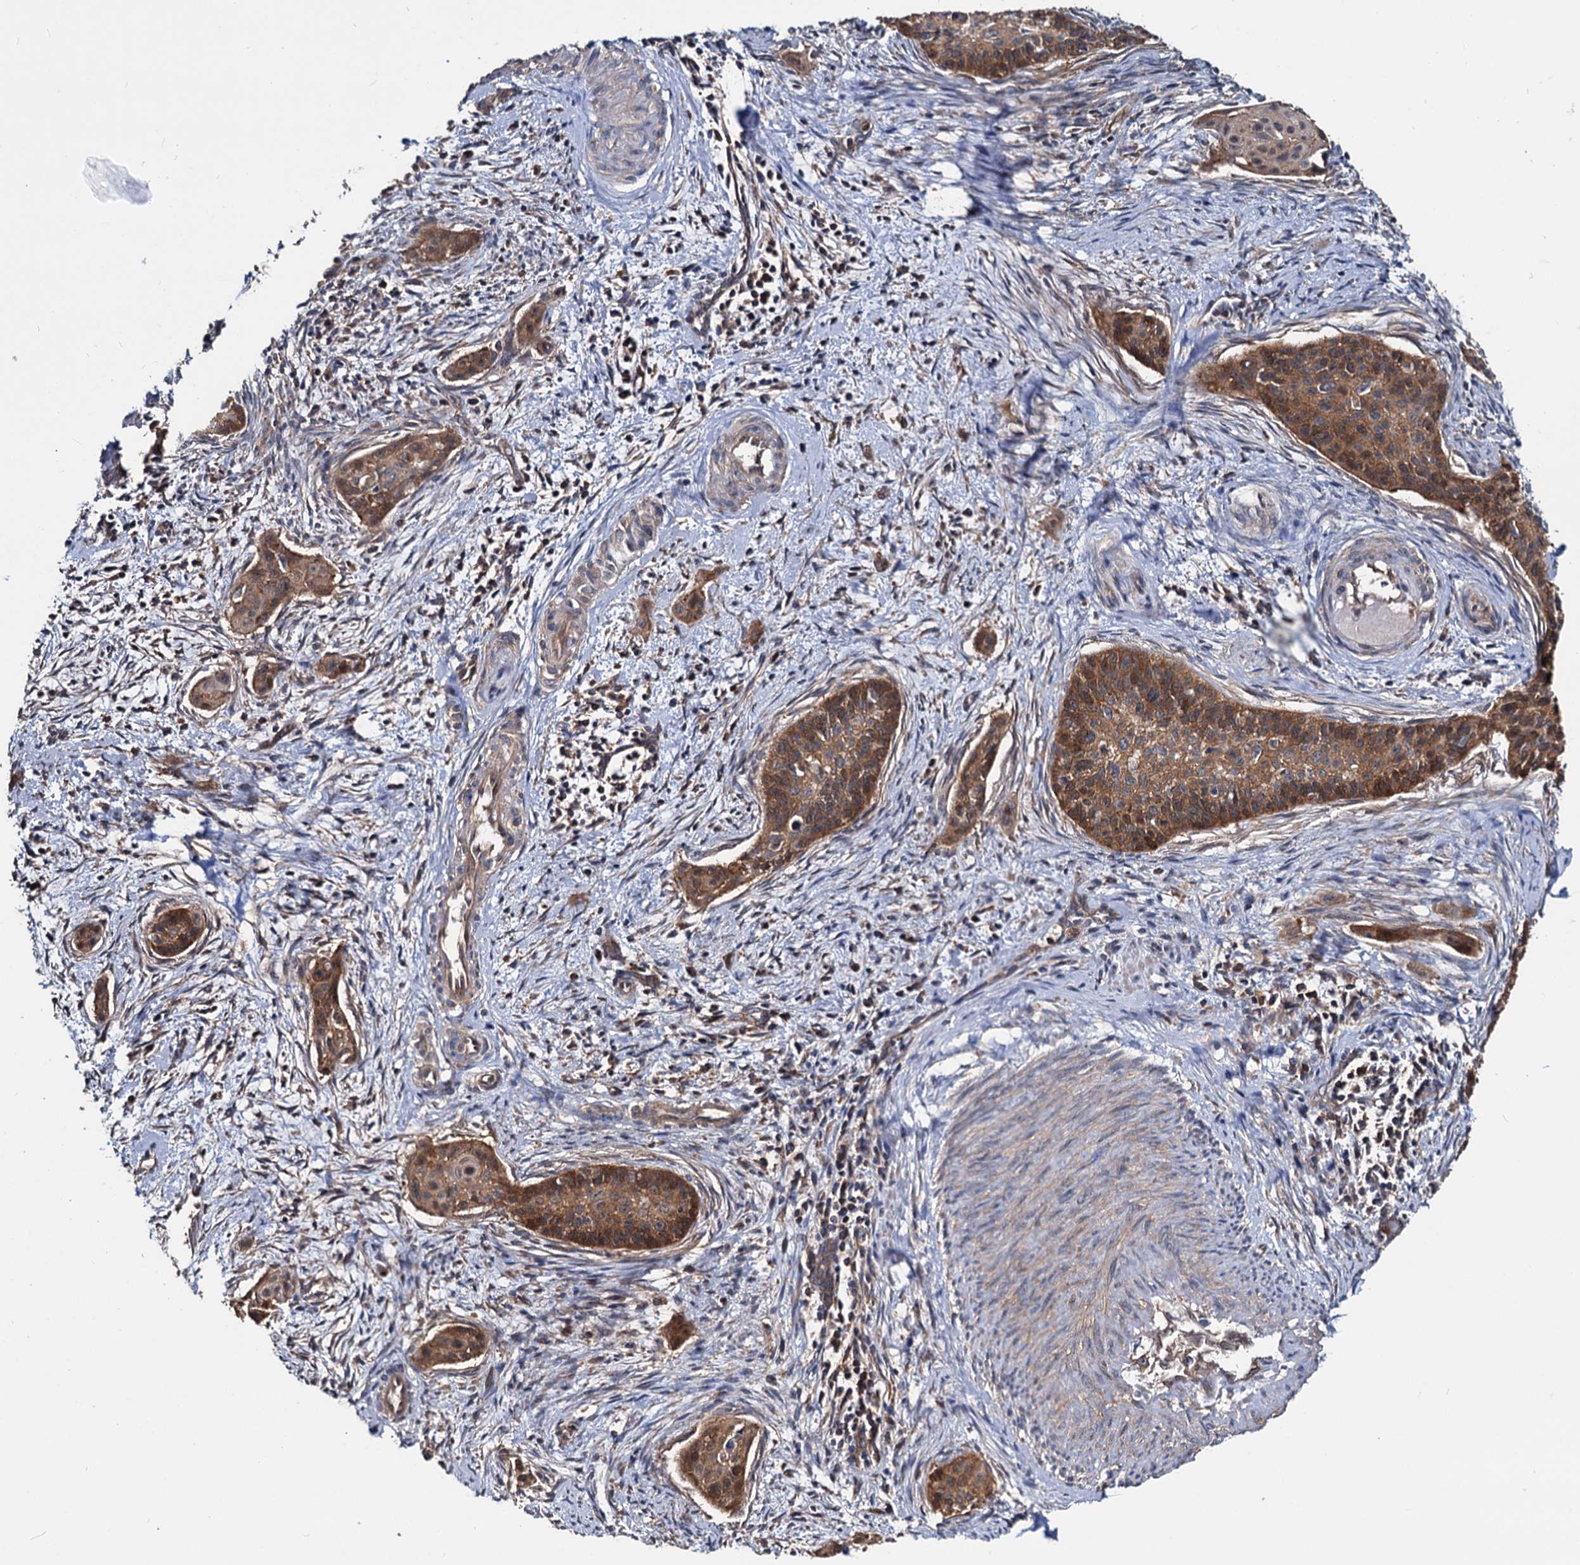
{"staining": {"intensity": "strong", "quantity": ">75%", "location": "cytoplasmic/membranous"}, "tissue": "cervical cancer", "cell_type": "Tumor cells", "image_type": "cancer", "snomed": [{"axis": "morphology", "description": "Squamous cell carcinoma, NOS"}, {"axis": "topography", "description": "Cervix"}], "caption": "A micrograph showing strong cytoplasmic/membranous staining in approximately >75% of tumor cells in cervical cancer (squamous cell carcinoma), as visualized by brown immunohistochemical staining.", "gene": "IDI1", "patient": {"sex": "female", "age": 33}}